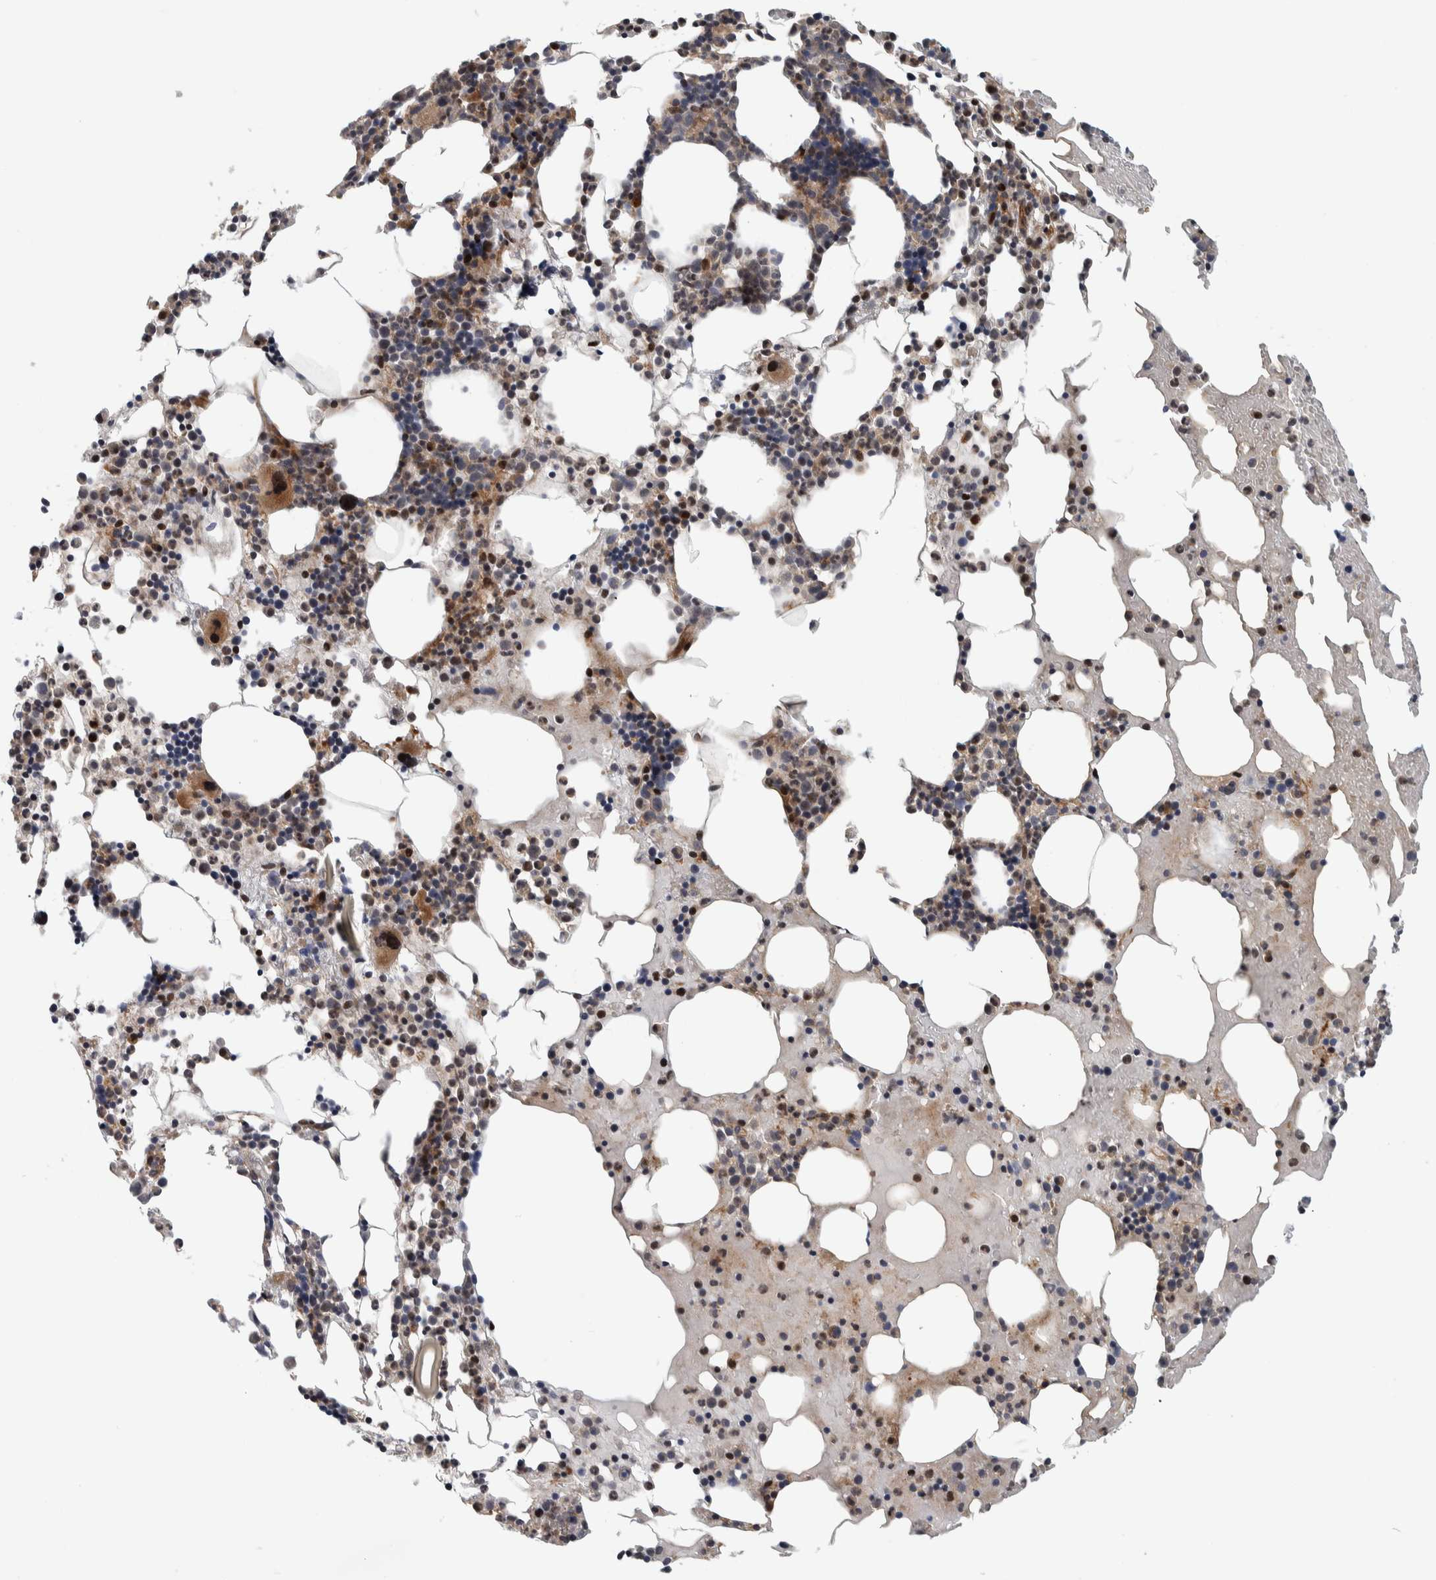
{"staining": {"intensity": "moderate", "quantity": "25%-75%", "location": "cytoplasmic/membranous,nuclear"}, "tissue": "bone marrow", "cell_type": "Hematopoietic cells", "image_type": "normal", "snomed": [{"axis": "morphology", "description": "Normal tissue, NOS"}, {"axis": "morphology", "description": "Inflammation, NOS"}, {"axis": "topography", "description": "Bone marrow"}], "caption": "Immunohistochemical staining of benign bone marrow demonstrates moderate cytoplasmic/membranous,nuclear protein positivity in approximately 25%-75% of hematopoietic cells.", "gene": "MSL1", "patient": {"sex": "male", "age": 68}}